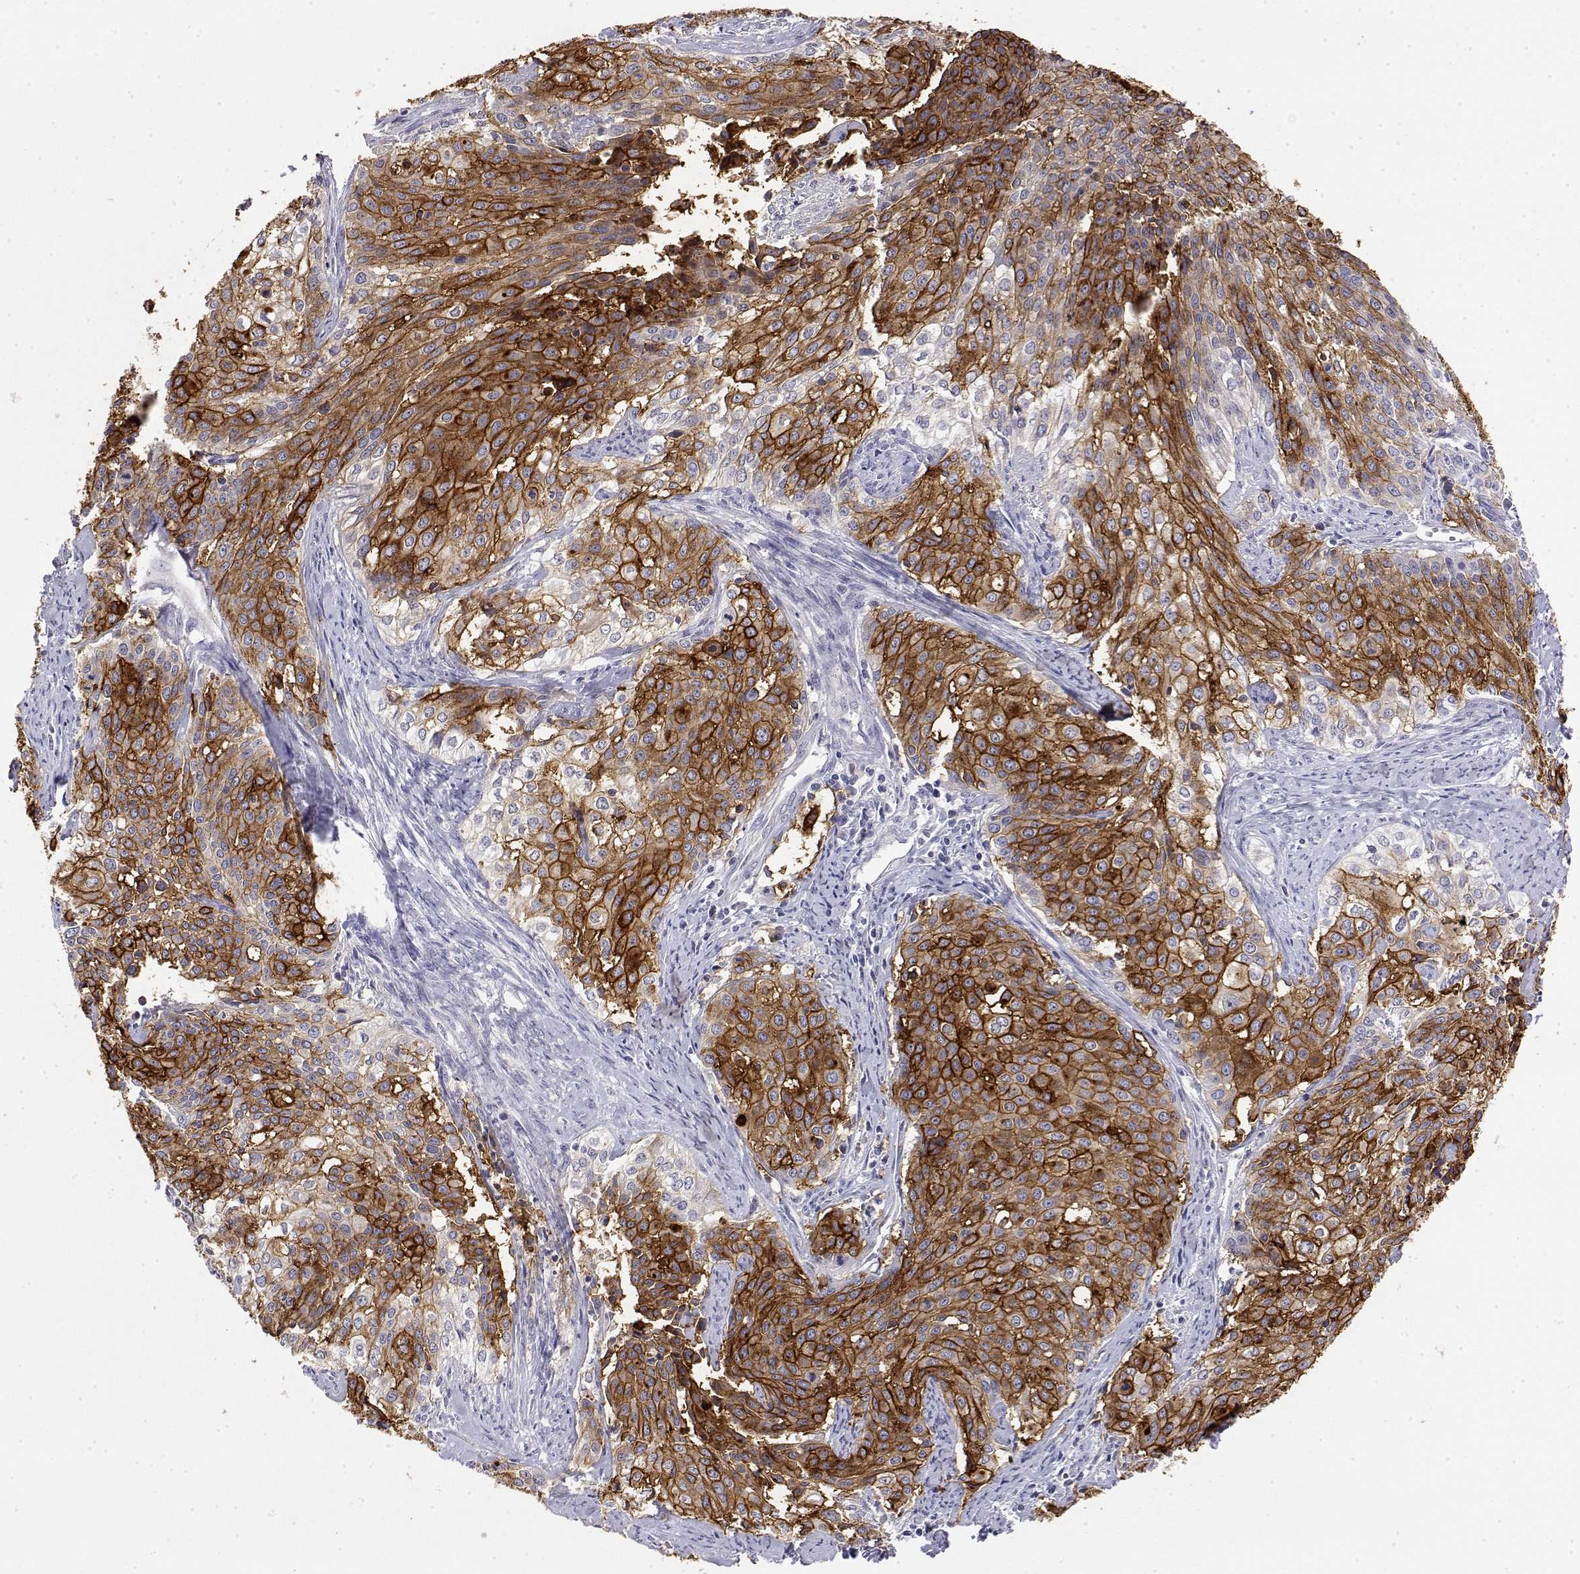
{"staining": {"intensity": "strong", "quantity": ">75%", "location": "cytoplasmic/membranous"}, "tissue": "cervical cancer", "cell_type": "Tumor cells", "image_type": "cancer", "snomed": [{"axis": "morphology", "description": "Squamous cell carcinoma, NOS"}, {"axis": "topography", "description": "Cervix"}], "caption": "Cervical squamous cell carcinoma stained for a protein shows strong cytoplasmic/membranous positivity in tumor cells. The staining is performed using DAB (3,3'-diaminobenzidine) brown chromogen to label protein expression. The nuclei are counter-stained blue using hematoxylin.", "gene": "LY6D", "patient": {"sex": "female", "age": 39}}